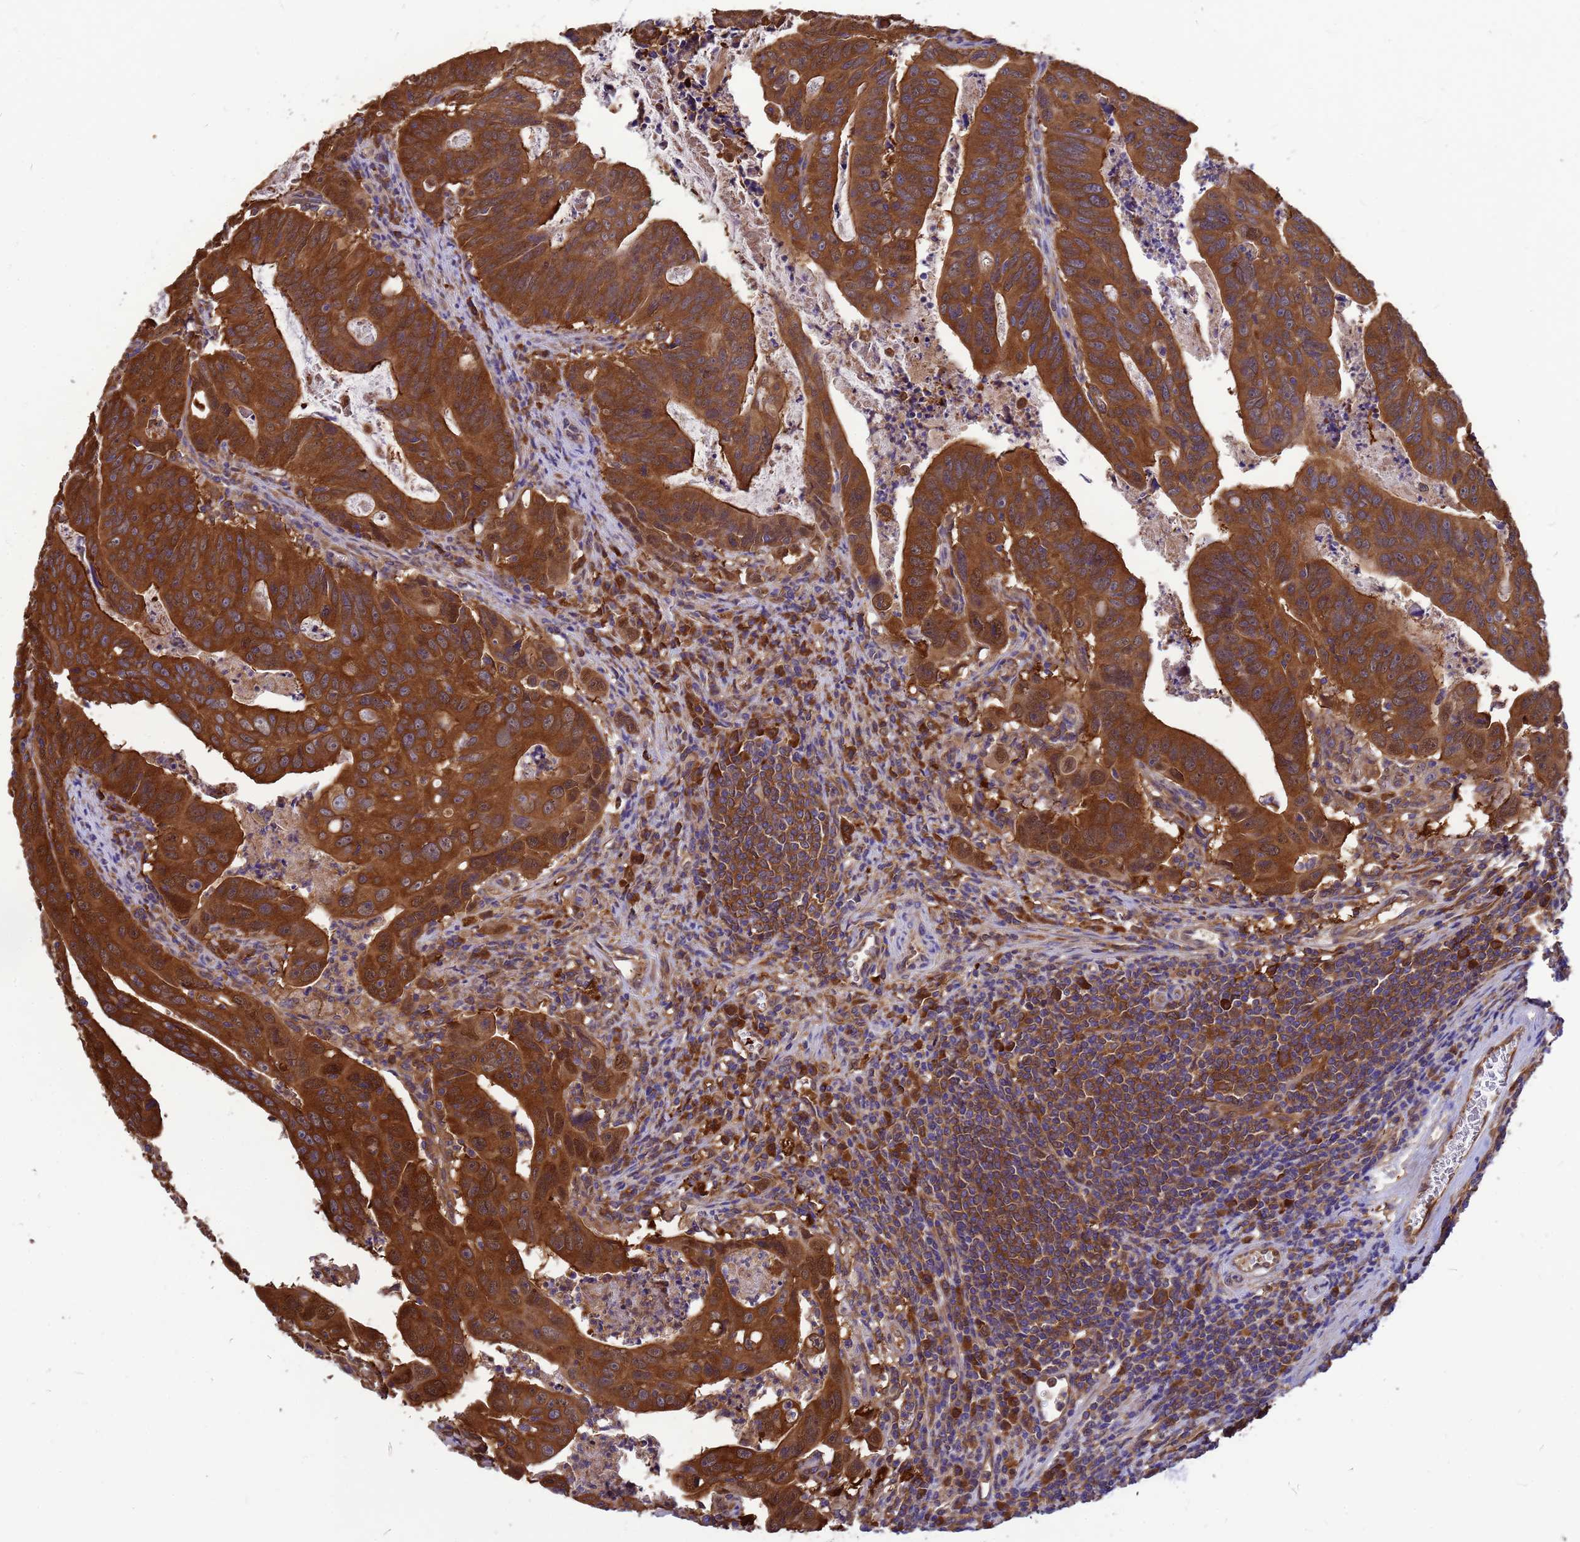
{"staining": {"intensity": "strong", "quantity": ">75%", "location": "cytoplasmic/membranous"}, "tissue": "colorectal cancer", "cell_type": "Tumor cells", "image_type": "cancer", "snomed": [{"axis": "morphology", "description": "Adenocarcinoma, NOS"}, {"axis": "topography", "description": "Rectum"}], "caption": "A high-resolution image shows immunohistochemistry (IHC) staining of colorectal cancer (adenocarcinoma), which displays strong cytoplasmic/membranous expression in about >75% of tumor cells. (Brightfield microscopy of DAB IHC at high magnification).", "gene": "GID4", "patient": {"sex": "male", "age": 69}}